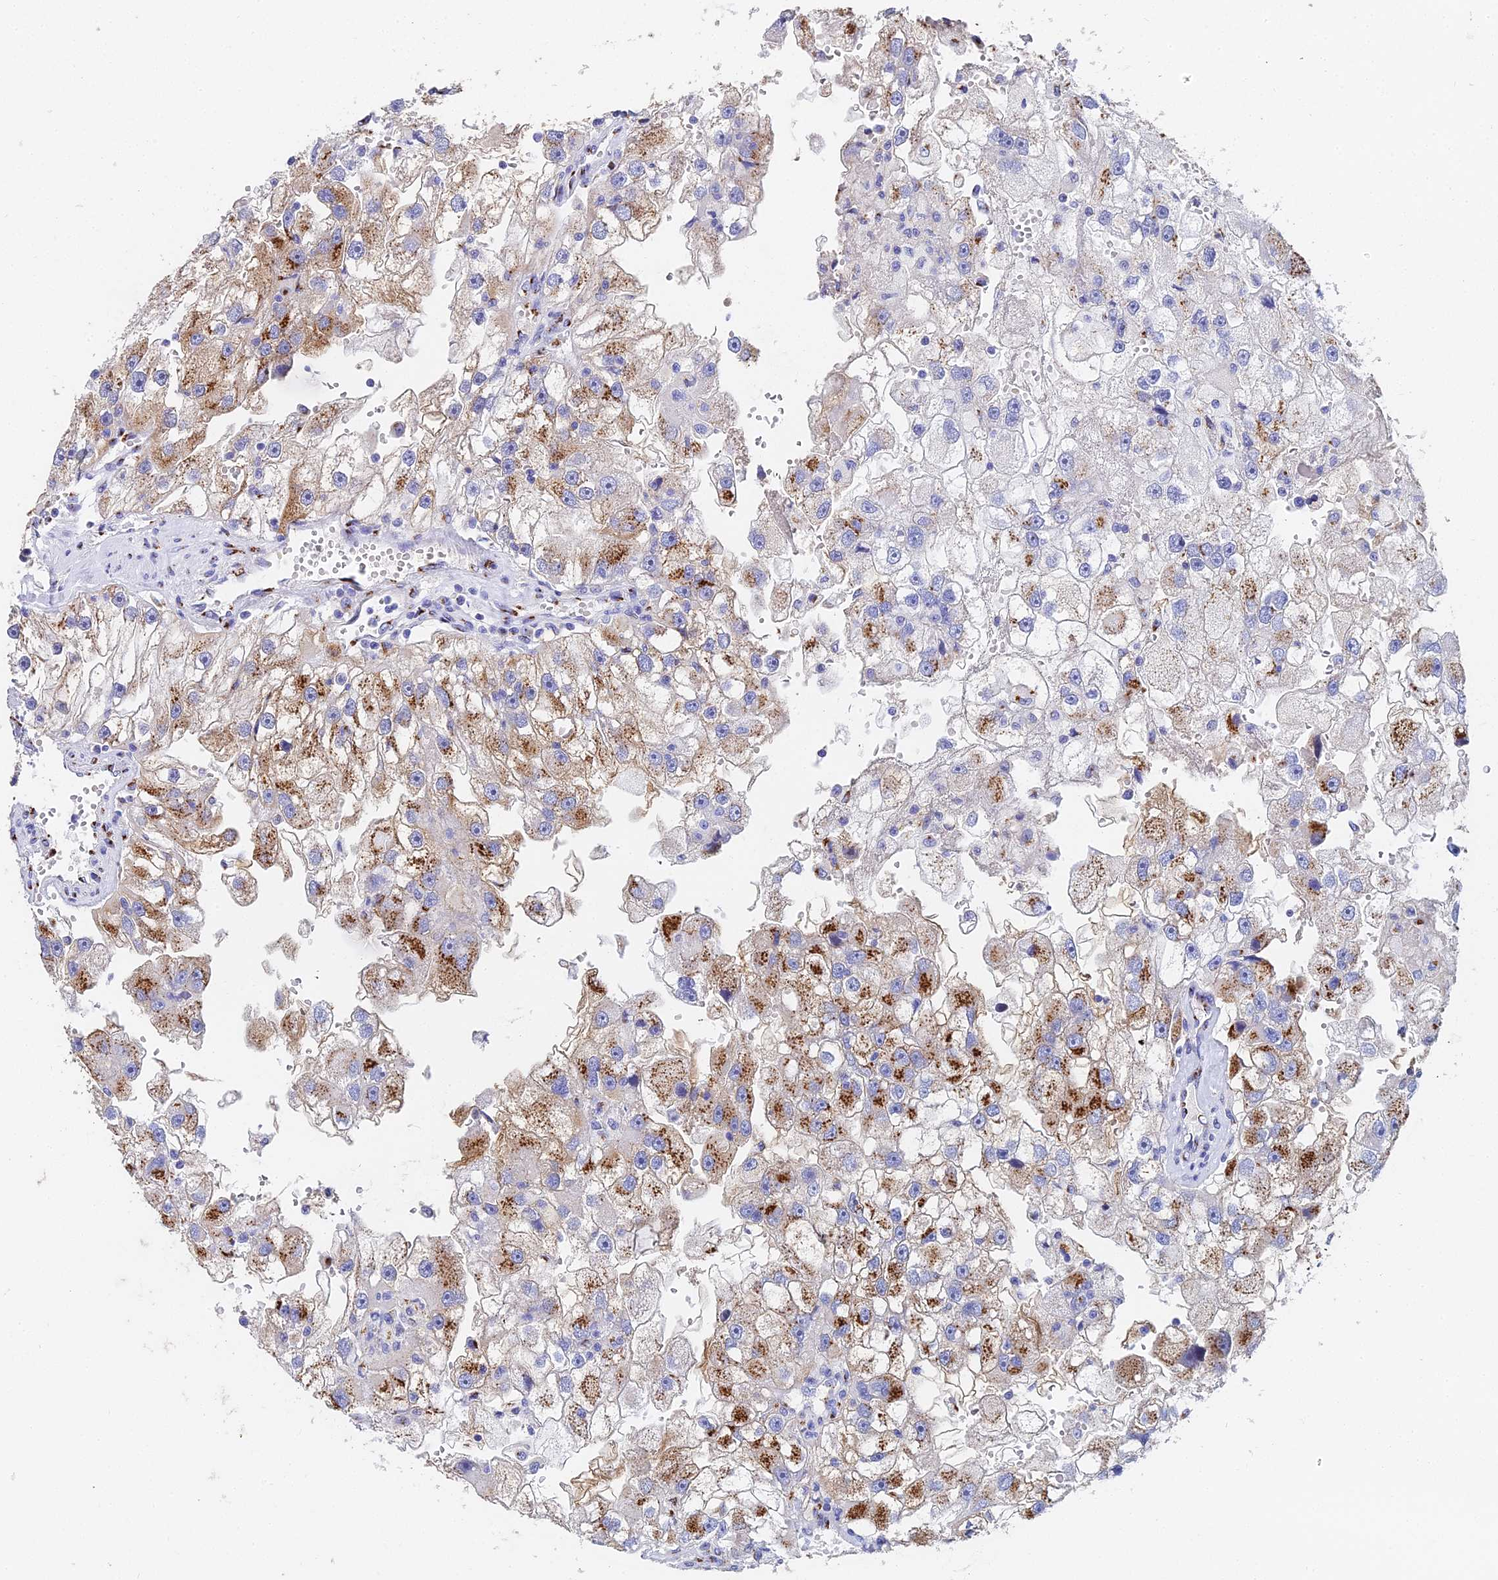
{"staining": {"intensity": "moderate", "quantity": ">75%", "location": "cytoplasmic/membranous"}, "tissue": "renal cancer", "cell_type": "Tumor cells", "image_type": "cancer", "snomed": [{"axis": "morphology", "description": "Adenocarcinoma, NOS"}, {"axis": "topography", "description": "Kidney"}], "caption": "Protein staining of adenocarcinoma (renal) tissue displays moderate cytoplasmic/membranous expression in approximately >75% of tumor cells.", "gene": "ENSG00000268674", "patient": {"sex": "male", "age": 63}}